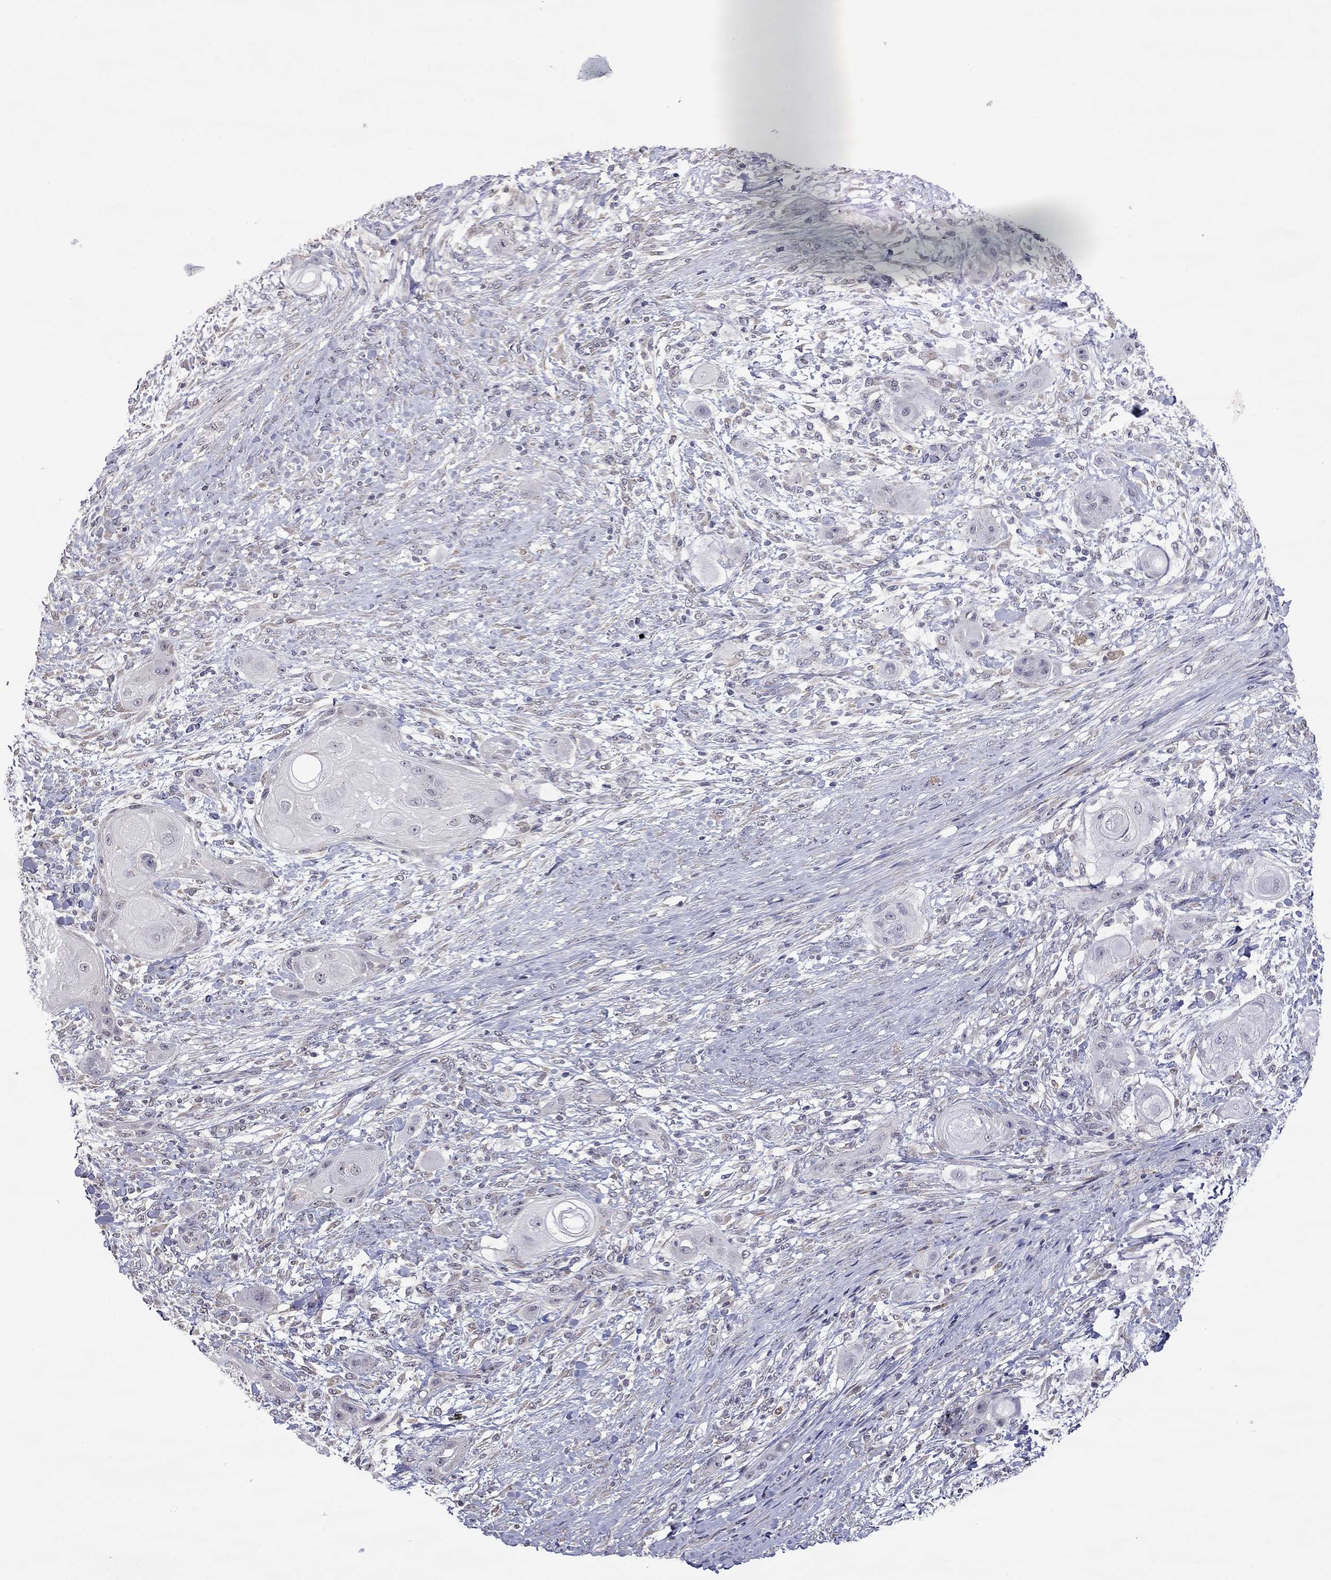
{"staining": {"intensity": "negative", "quantity": "none", "location": "none"}, "tissue": "skin cancer", "cell_type": "Tumor cells", "image_type": "cancer", "snomed": [{"axis": "morphology", "description": "Squamous cell carcinoma, NOS"}, {"axis": "topography", "description": "Skin"}], "caption": "There is no significant positivity in tumor cells of skin cancer.", "gene": "WNK3", "patient": {"sex": "male", "age": 62}}